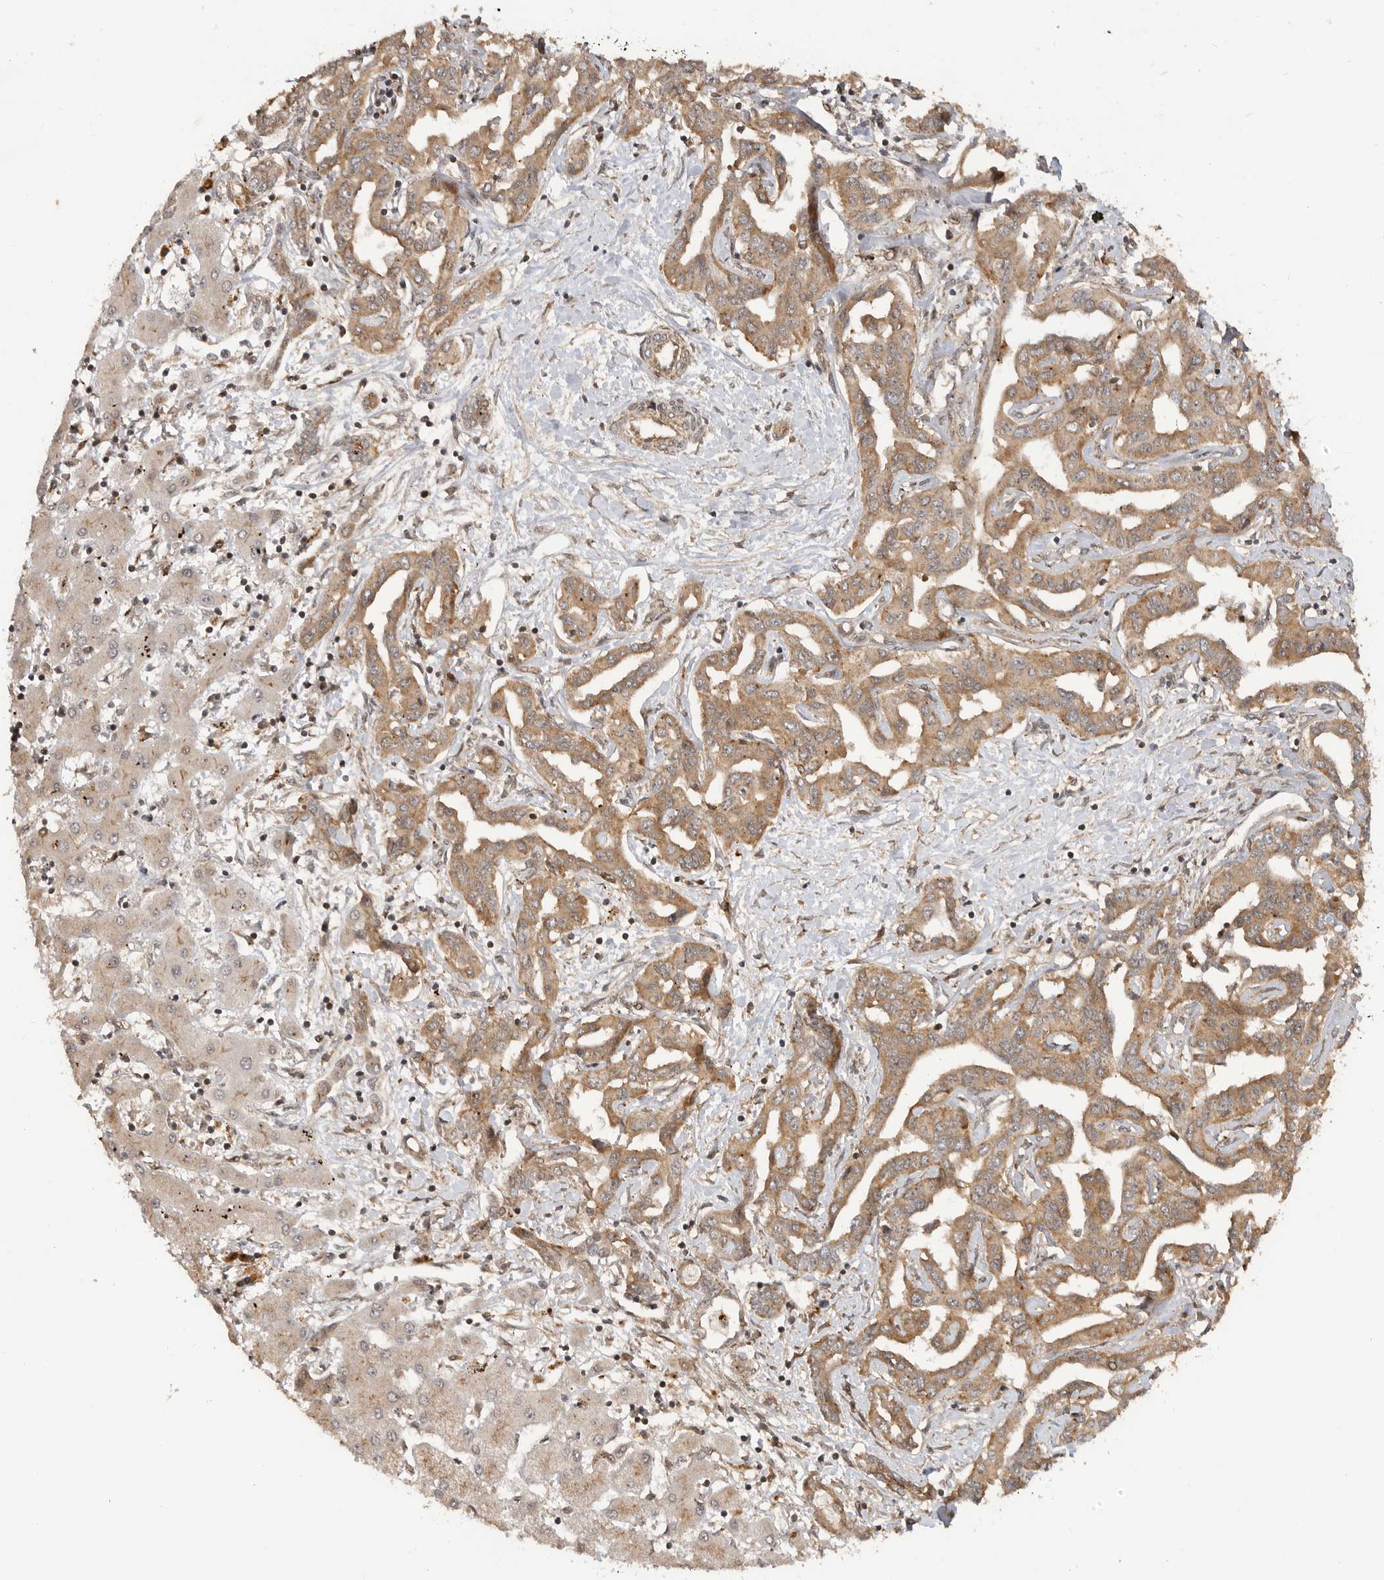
{"staining": {"intensity": "moderate", "quantity": ">75%", "location": "cytoplasmic/membranous"}, "tissue": "liver cancer", "cell_type": "Tumor cells", "image_type": "cancer", "snomed": [{"axis": "morphology", "description": "Cholangiocarcinoma"}, {"axis": "topography", "description": "Liver"}], "caption": "A brown stain highlights moderate cytoplasmic/membranous expression of a protein in human cholangiocarcinoma (liver) tumor cells.", "gene": "ADPRS", "patient": {"sex": "male", "age": 59}}